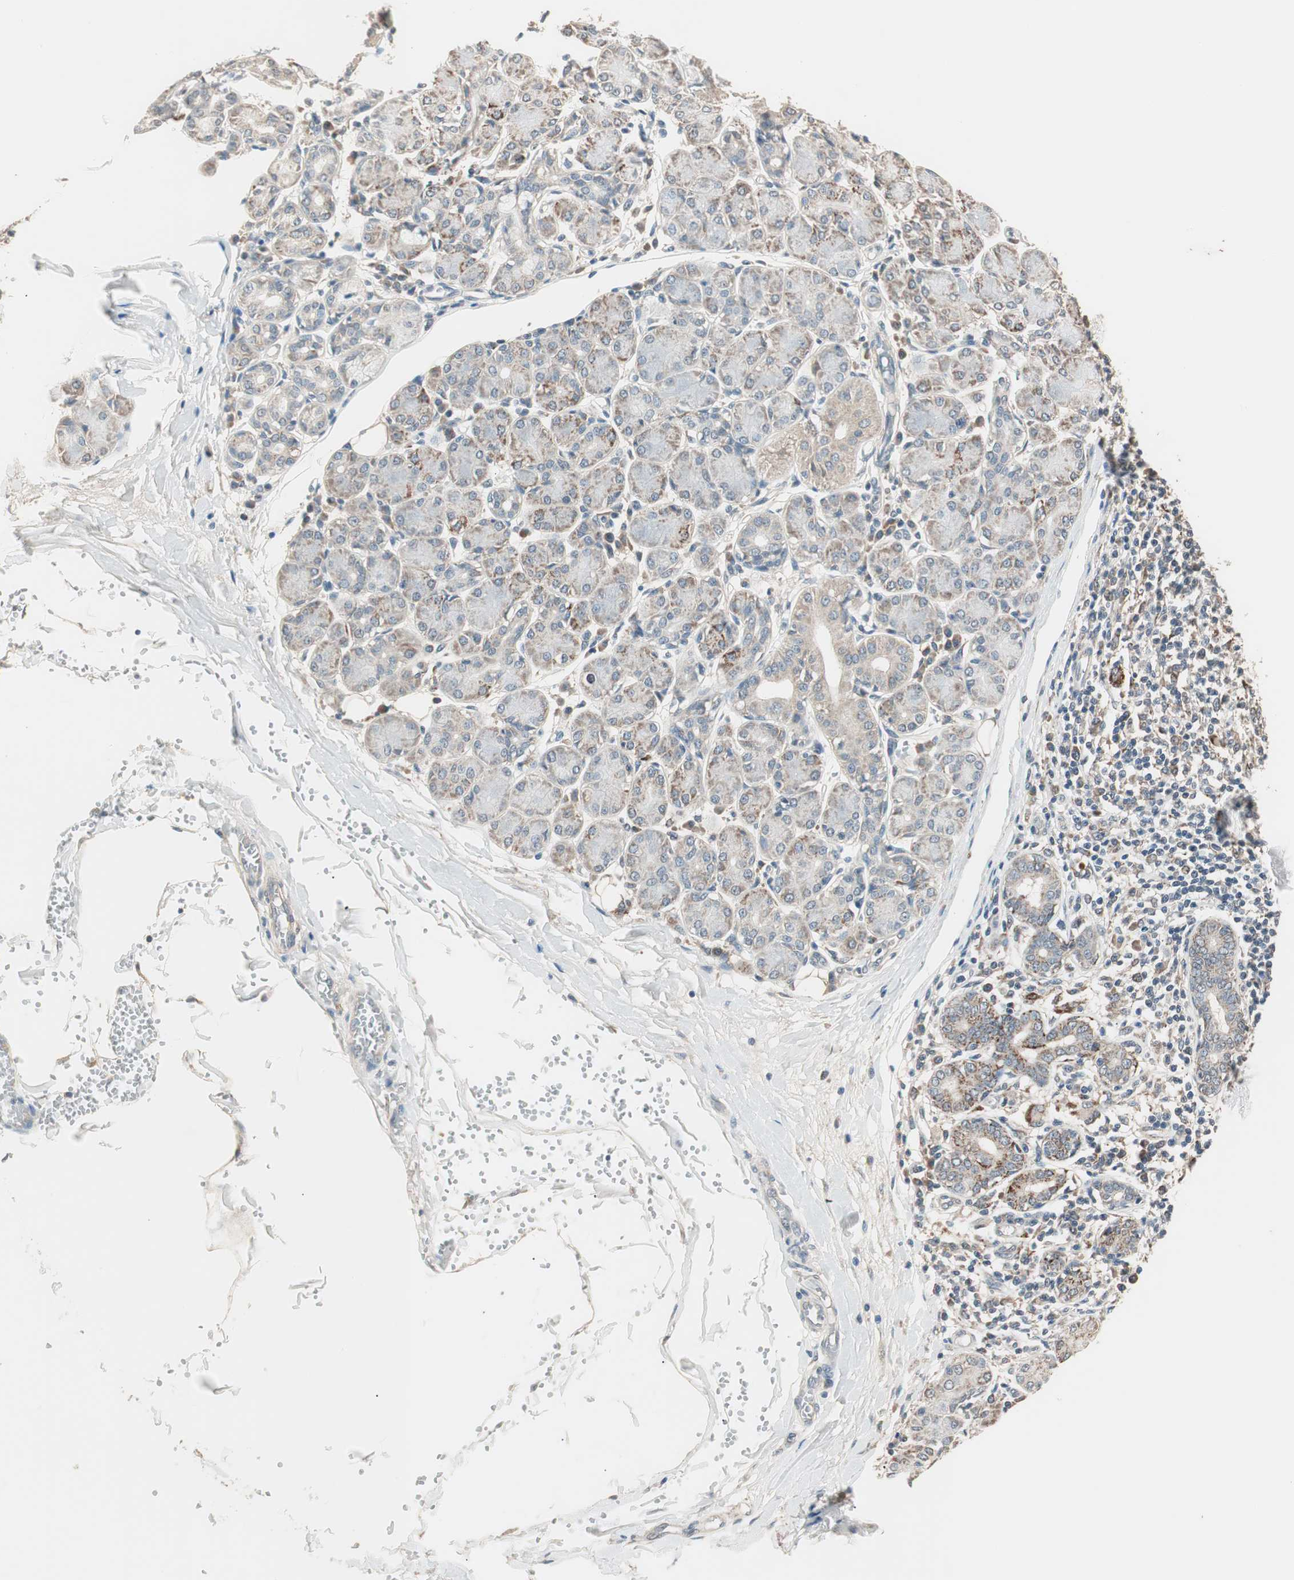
{"staining": {"intensity": "weak", "quantity": "25%-75%", "location": "cytoplasmic/membranous"}, "tissue": "salivary gland", "cell_type": "Glandular cells", "image_type": "normal", "snomed": [{"axis": "morphology", "description": "Normal tissue, NOS"}, {"axis": "morphology", "description": "Inflammation, NOS"}, {"axis": "topography", "description": "Lymph node"}, {"axis": "topography", "description": "Salivary gland"}], "caption": "A photomicrograph of human salivary gland stained for a protein displays weak cytoplasmic/membranous brown staining in glandular cells. The protein of interest is shown in brown color, while the nuclei are stained blue.", "gene": "NFRKB", "patient": {"sex": "male", "age": 3}}